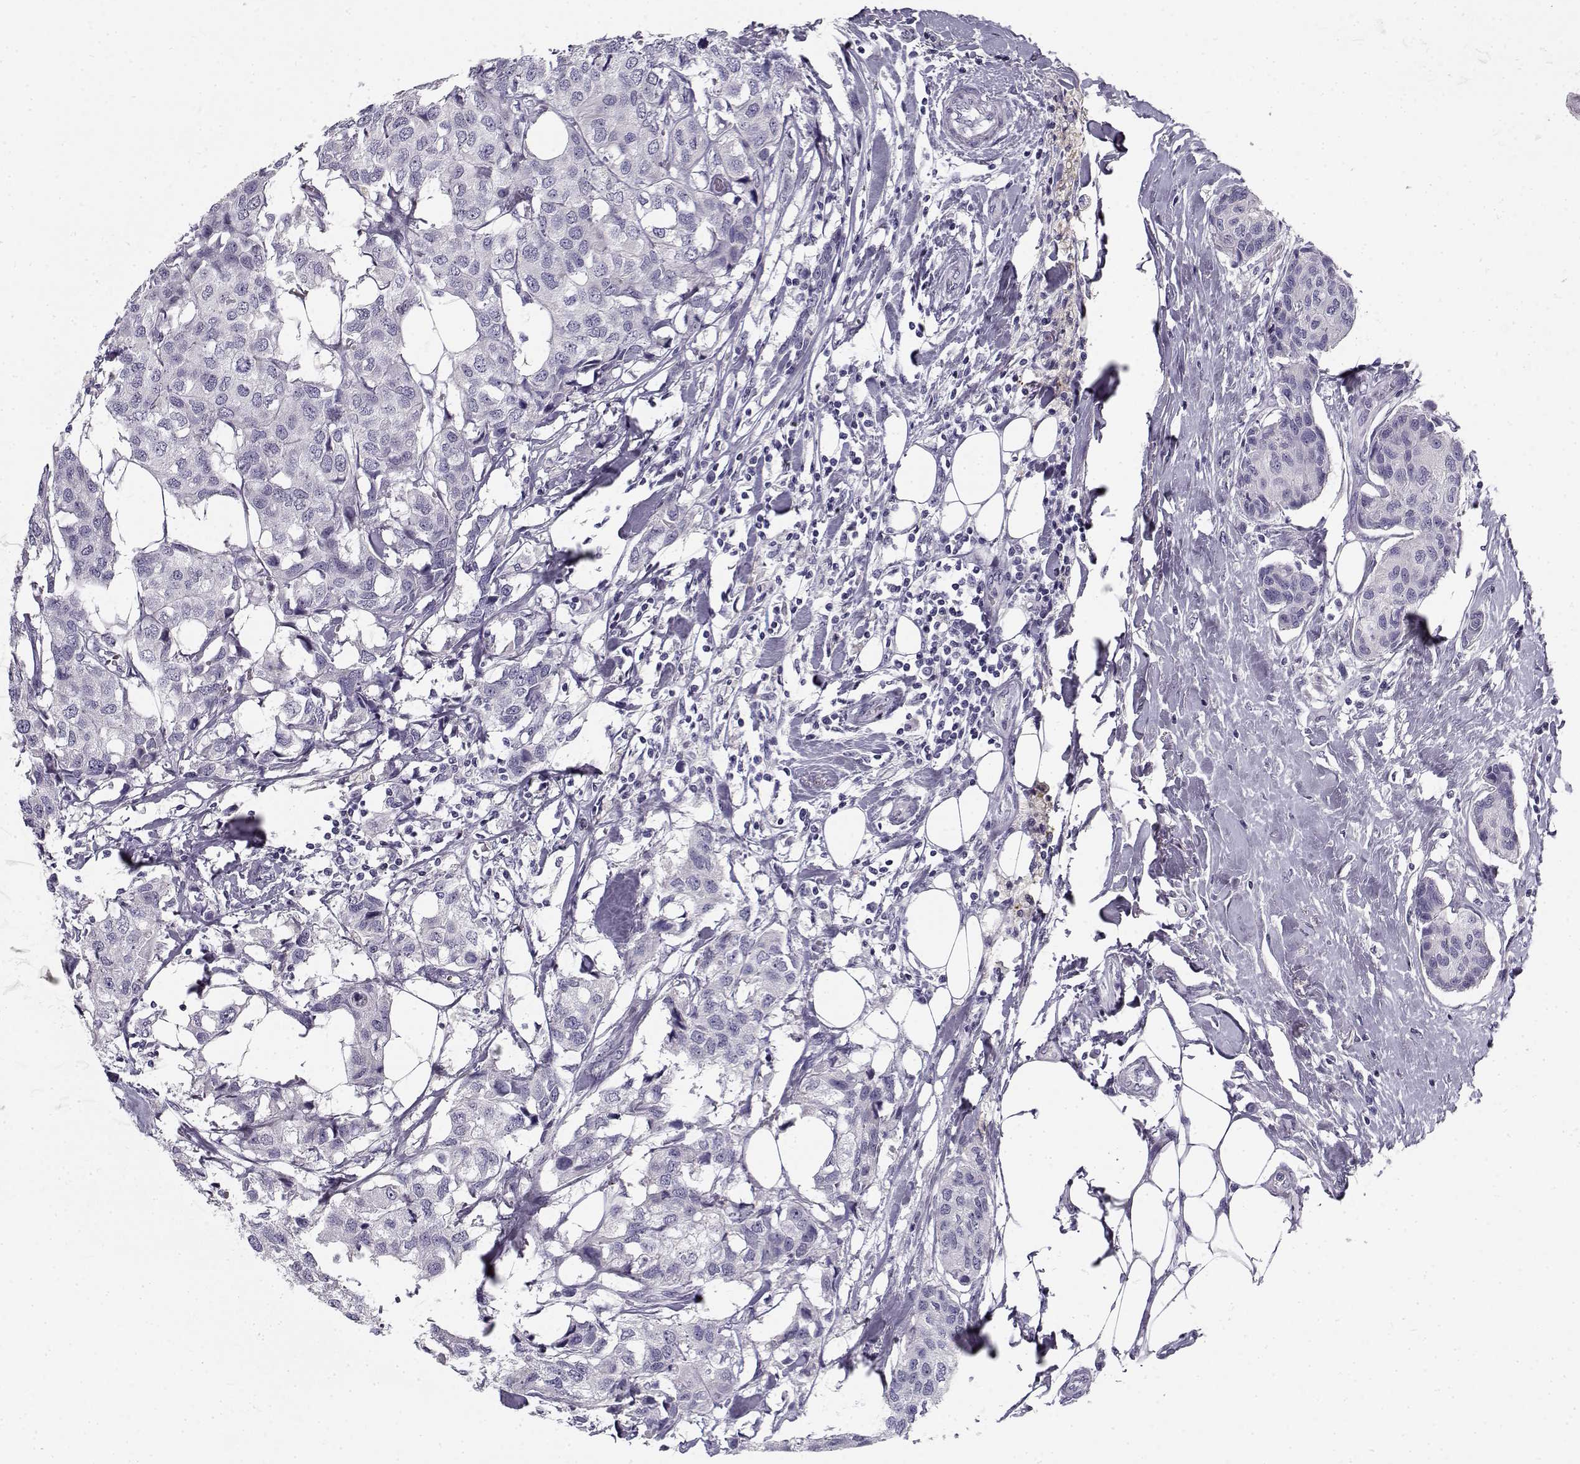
{"staining": {"intensity": "negative", "quantity": "none", "location": "none"}, "tissue": "breast cancer", "cell_type": "Tumor cells", "image_type": "cancer", "snomed": [{"axis": "morphology", "description": "Duct carcinoma"}, {"axis": "topography", "description": "Breast"}], "caption": "IHC of human breast infiltrating ductal carcinoma displays no expression in tumor cells.", "gene": "CREB3L3", "patient": {"sex": "female", "age": 80}}